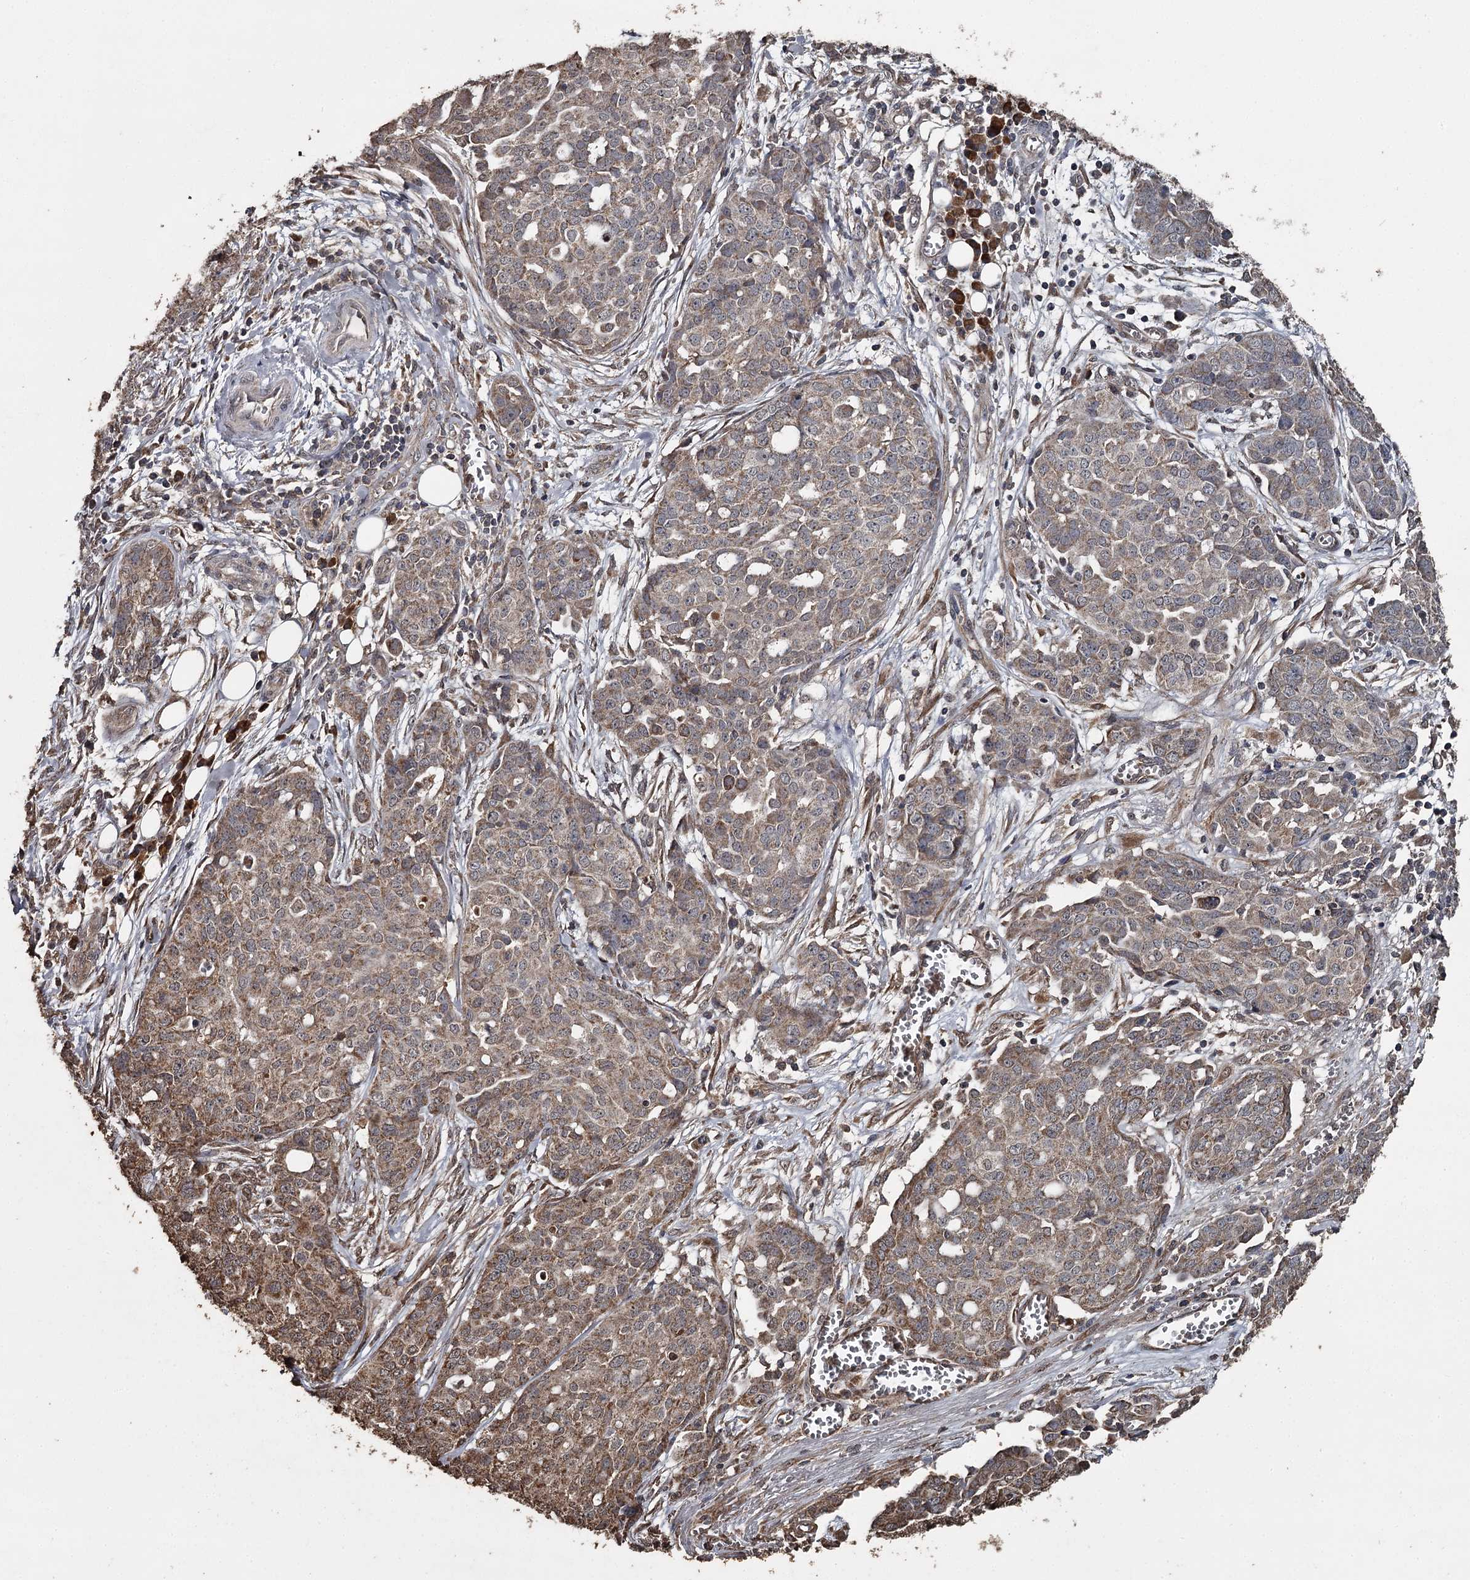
{"staining": {"intensity": "moderate", "quantity": ">75%", "location": "cytoplasmic/membranous"}, "tissue": "ovarian cancer", "cell_type": "Tumor cells", "image_type": "cancer", "snomed": [{"axis": "morphology", "description": "Cystadenocarcinoma, serous, NOS"}, {"axis": "topography", "description": "Soft tissue"}, {"axis": "topography", "description": "Ovary"}], "caption": "Ovarian serous cystadenocarcinoma stained for a protein displays moderate cytoplasmic/membranous positivity in tumor cells.", "gene": "WIPI1", "patient": {"sex": "female", "age": 57}}